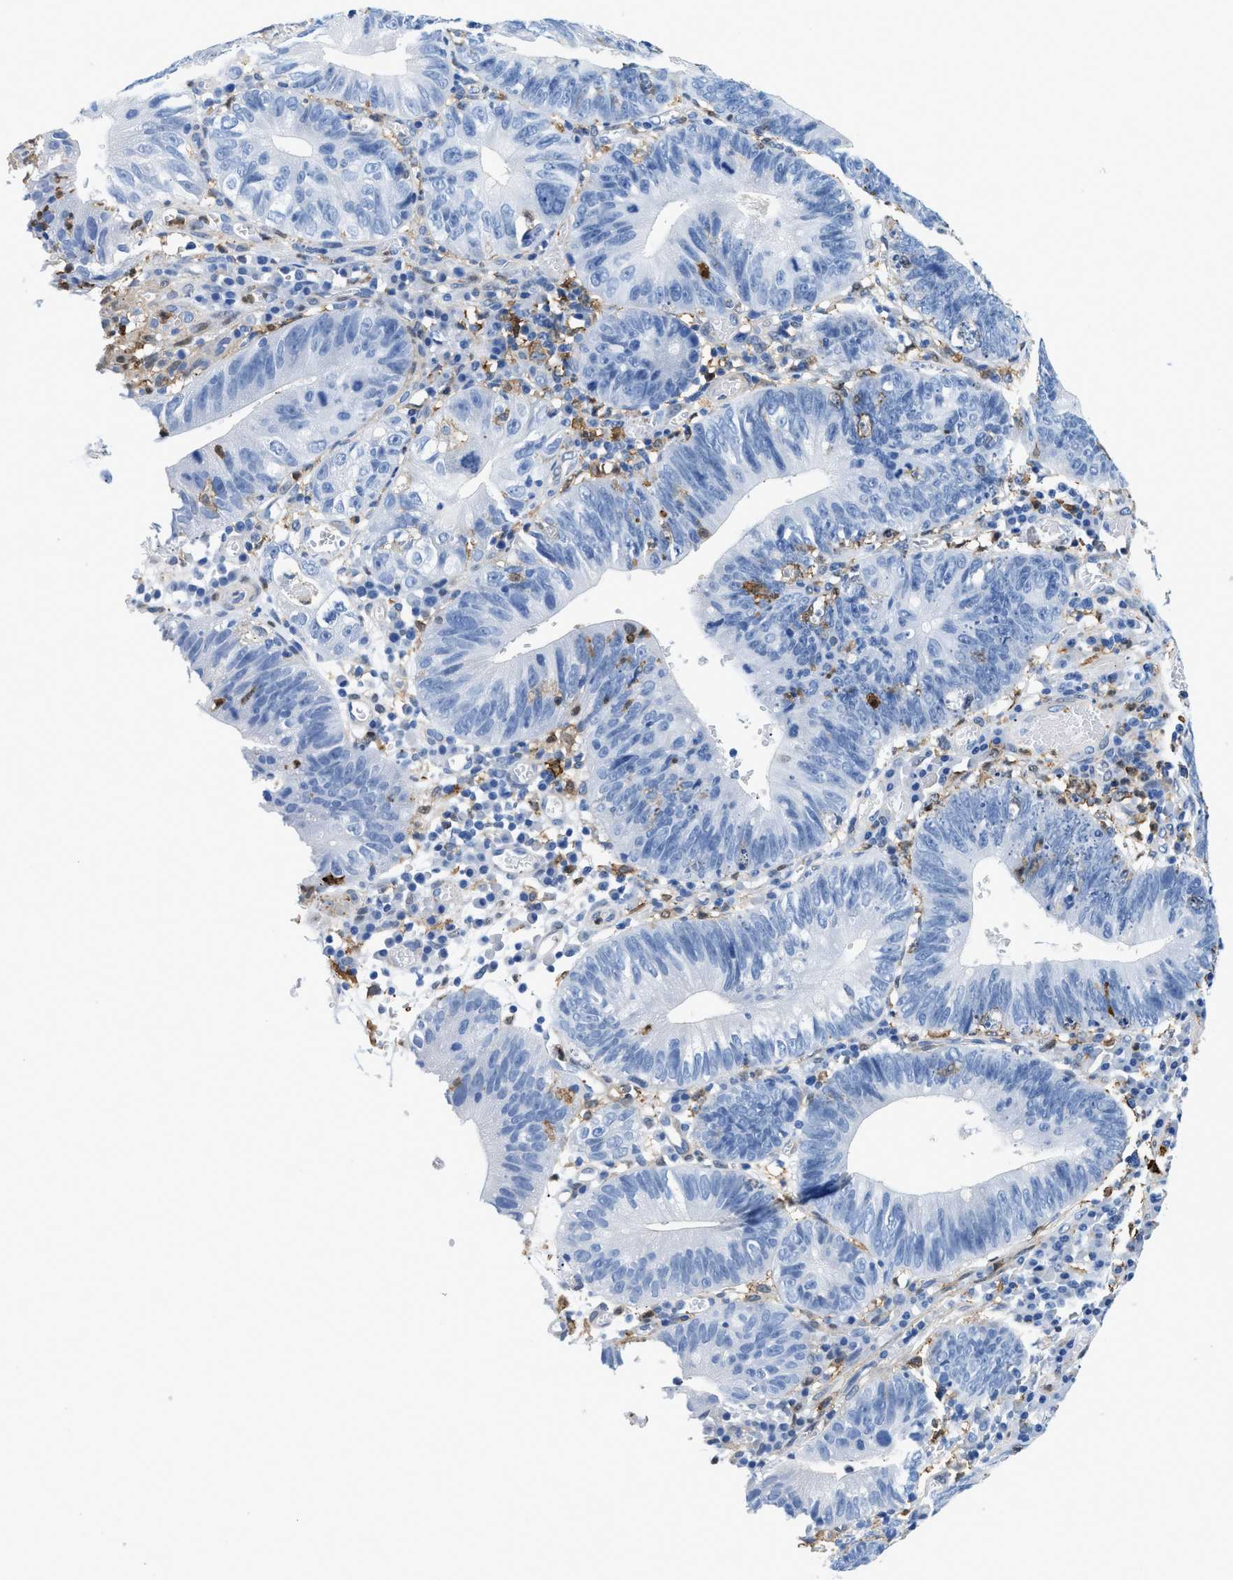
{"staining": {"intensity": "negative", "quantity": "none", "location": "none"}, "tissue": "stomach cancer", "cell_type": "Tumor cells", "image_type": "cancer", "snomed": [{"axis": "morphology", "description": "Adenocarcinoma, NOS"}, {"axis": "topography", "description": "Stomach"}], "caption": "The IHC image has no significant expression in tumor cells of stomach adenocarcinoma tissue. The staining is performed using DAB brown chromogen with nuclei counter-stained in using hematoxylin.", "gene": "GSN", "patient": {"sex": "male", "age": 59}}